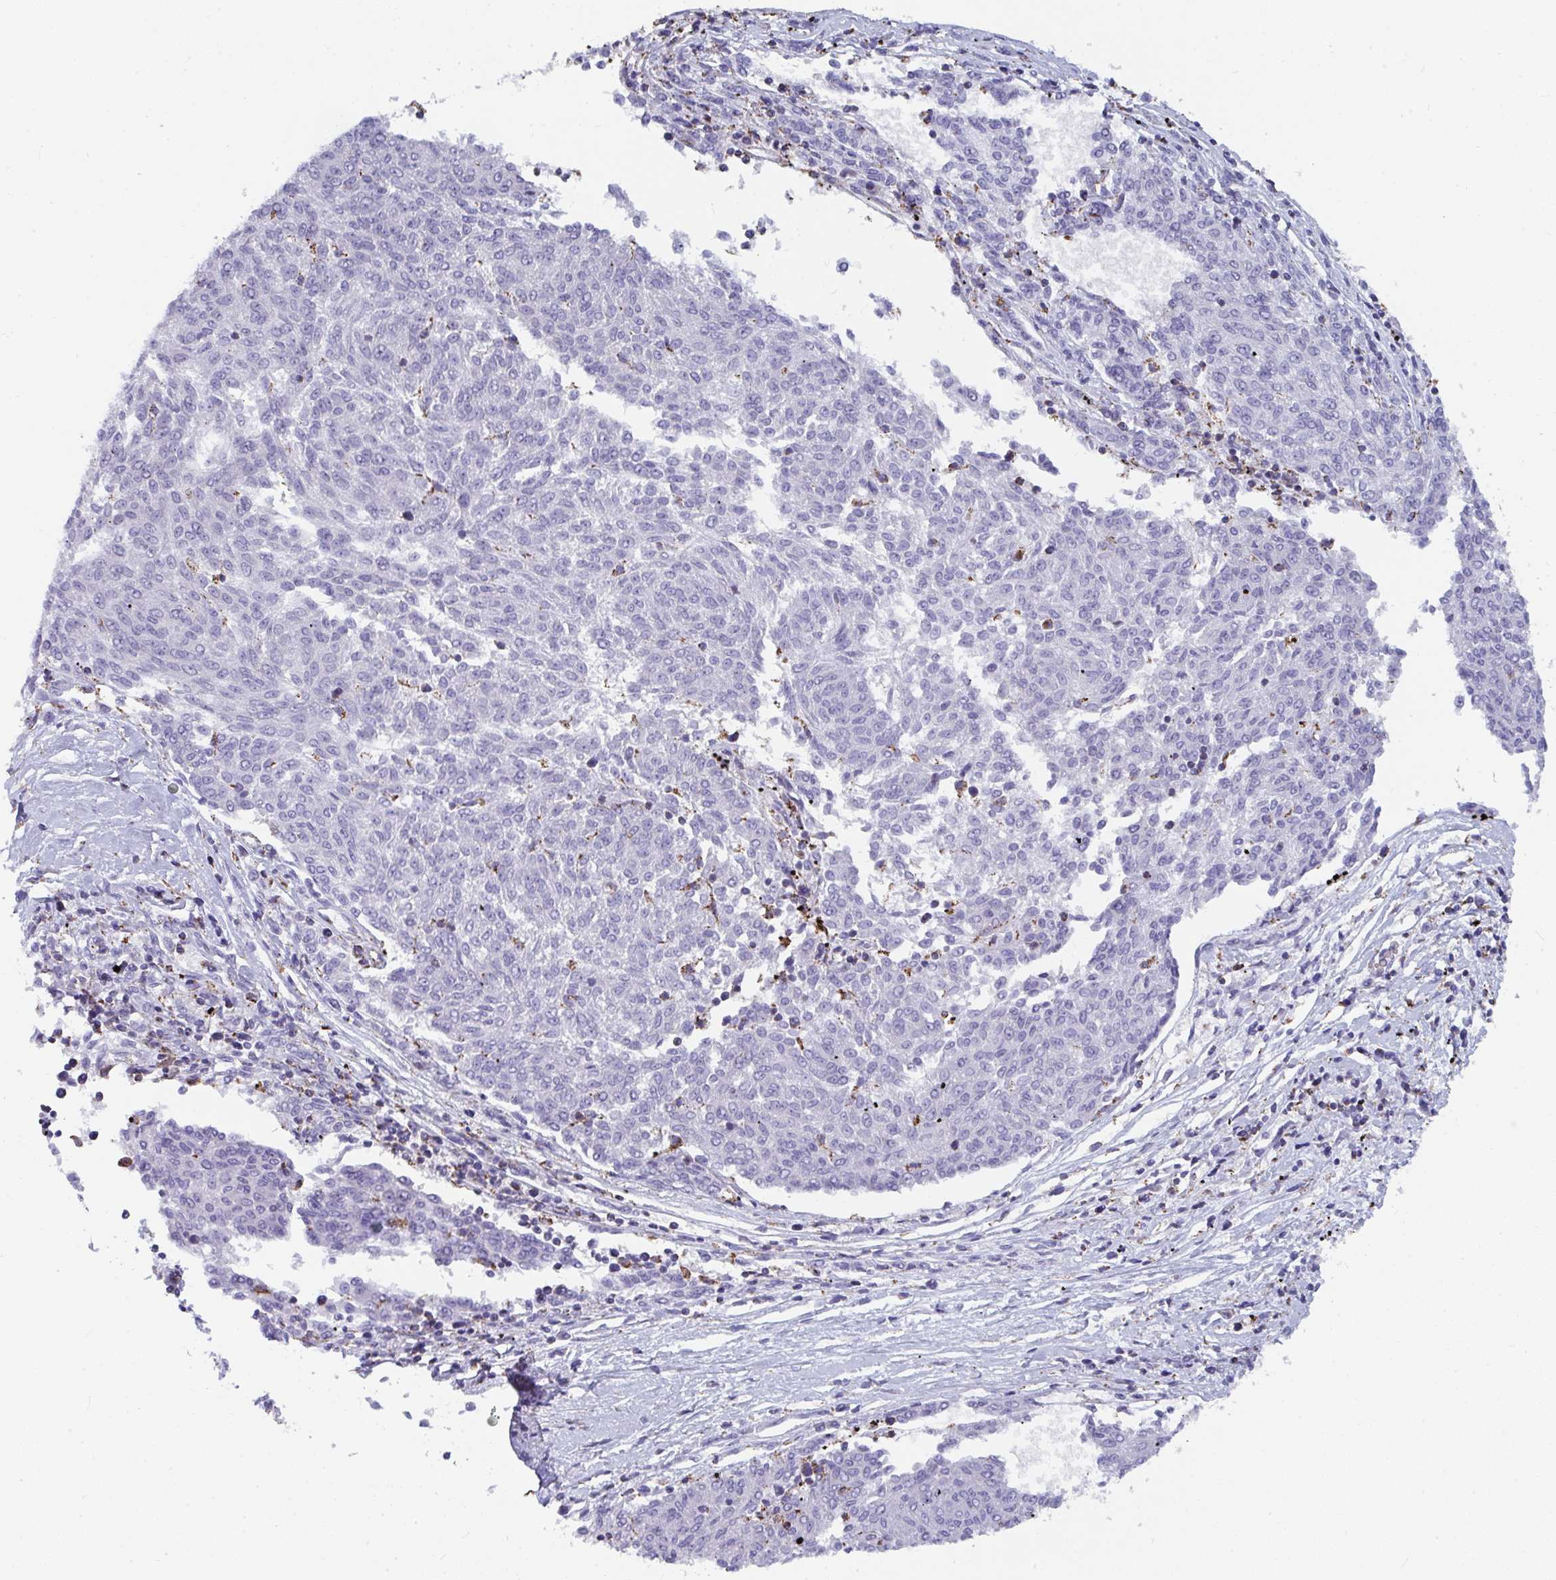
{"staining": {"intensity": "negative", "quantity": "none", "location": "none"}, "tissue": "melanoma", "cell_type": "Tumor cells", "image_type": "cancer", "snomed": [{"axis": "morphology", "description": "Malignant melanoma, NOS"}, {"axis": "topography", "description": "Skin"}], "caption": "Tumor cells are negative for brown protein staining in malignant melanoma.", "gene": "MGAM2", "patient": {"sex": "female", "age": 72}}